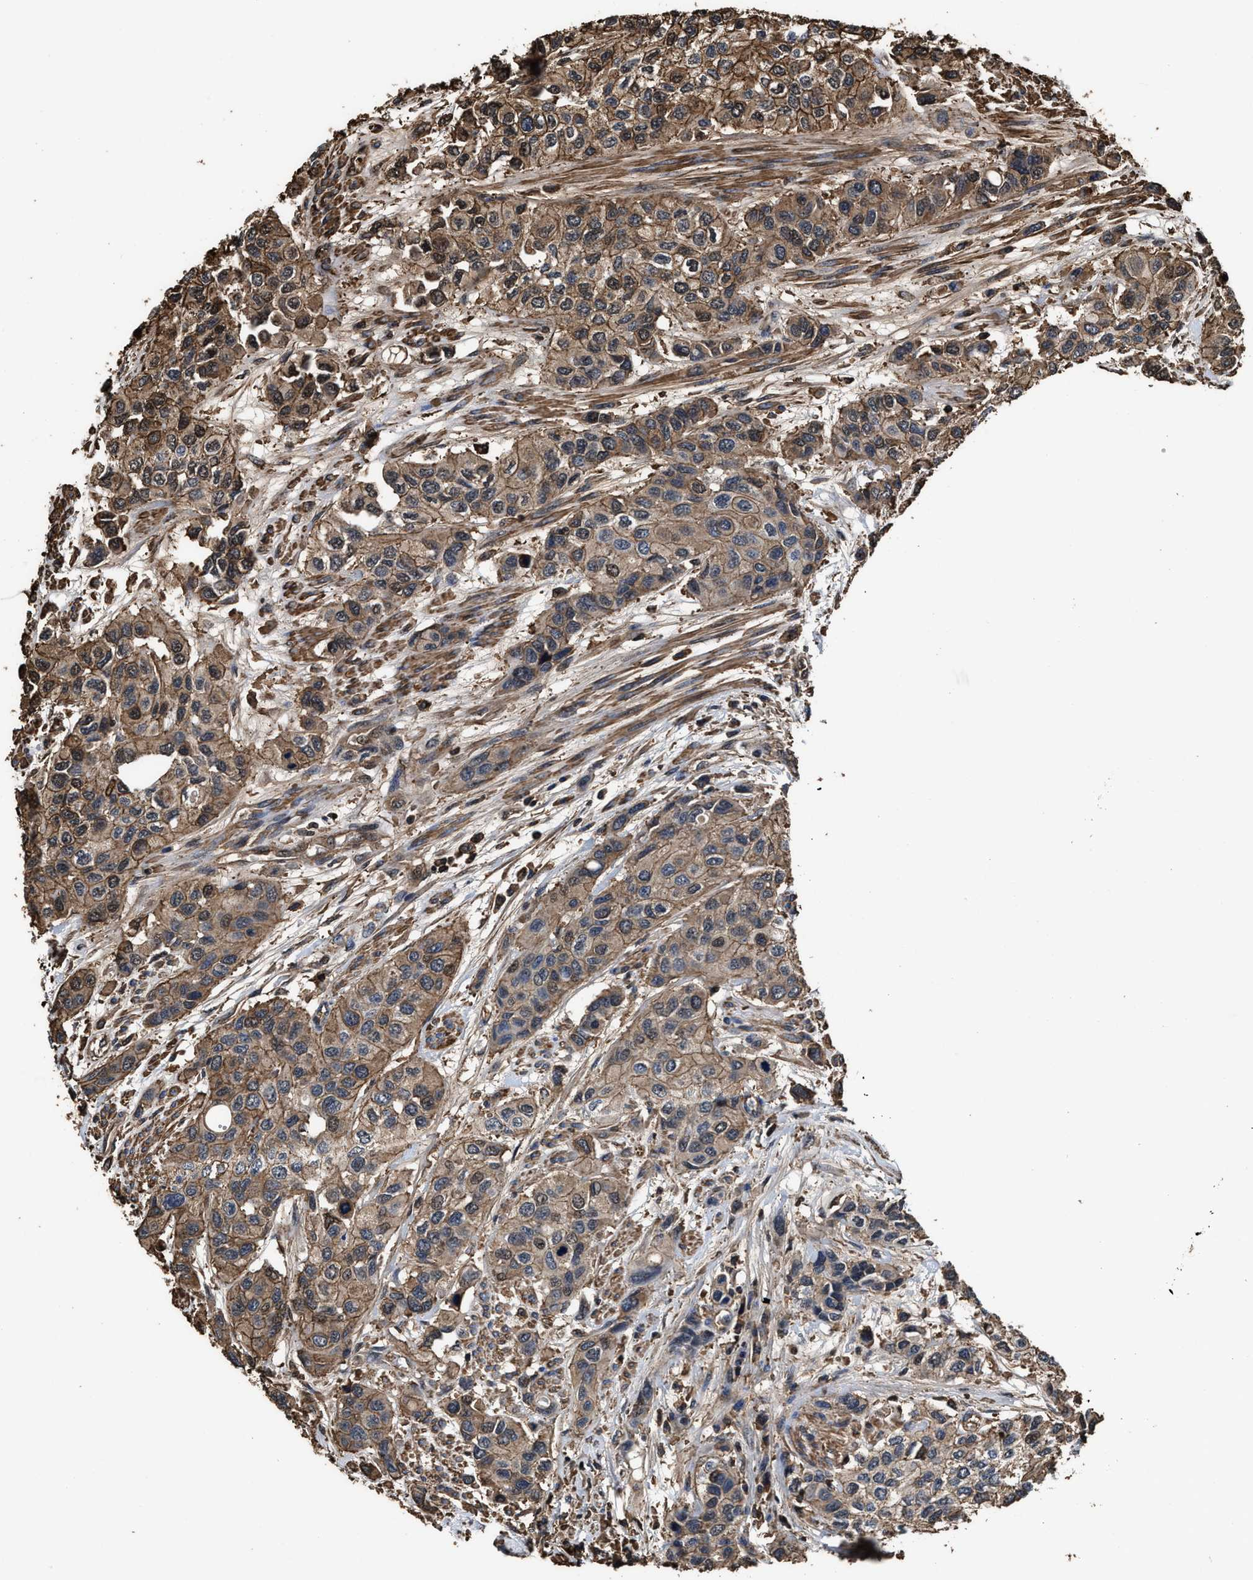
{"staining": {"intensity": "moderate", "quantity": ">75%", "location": "cytoplasmic/membranous"}, "tissue": "urothelial cancer", "cell_type": "Tumor cells", "image_type": "cancer", "snomed": [{"axis": "morphology", "description": "Urothelial carcinoma, High grade"}, {"axis": "topography", "description": "Urinary bladder"}], "caption": "Protein staining of urothelial carcinoma (high-grade) tissue reveals moderate cytoplasmic/membranous positivity in about >75% of tumor cells.", "gene": "KBTBD2", "patient": {"sex": "female", "age": 56}}